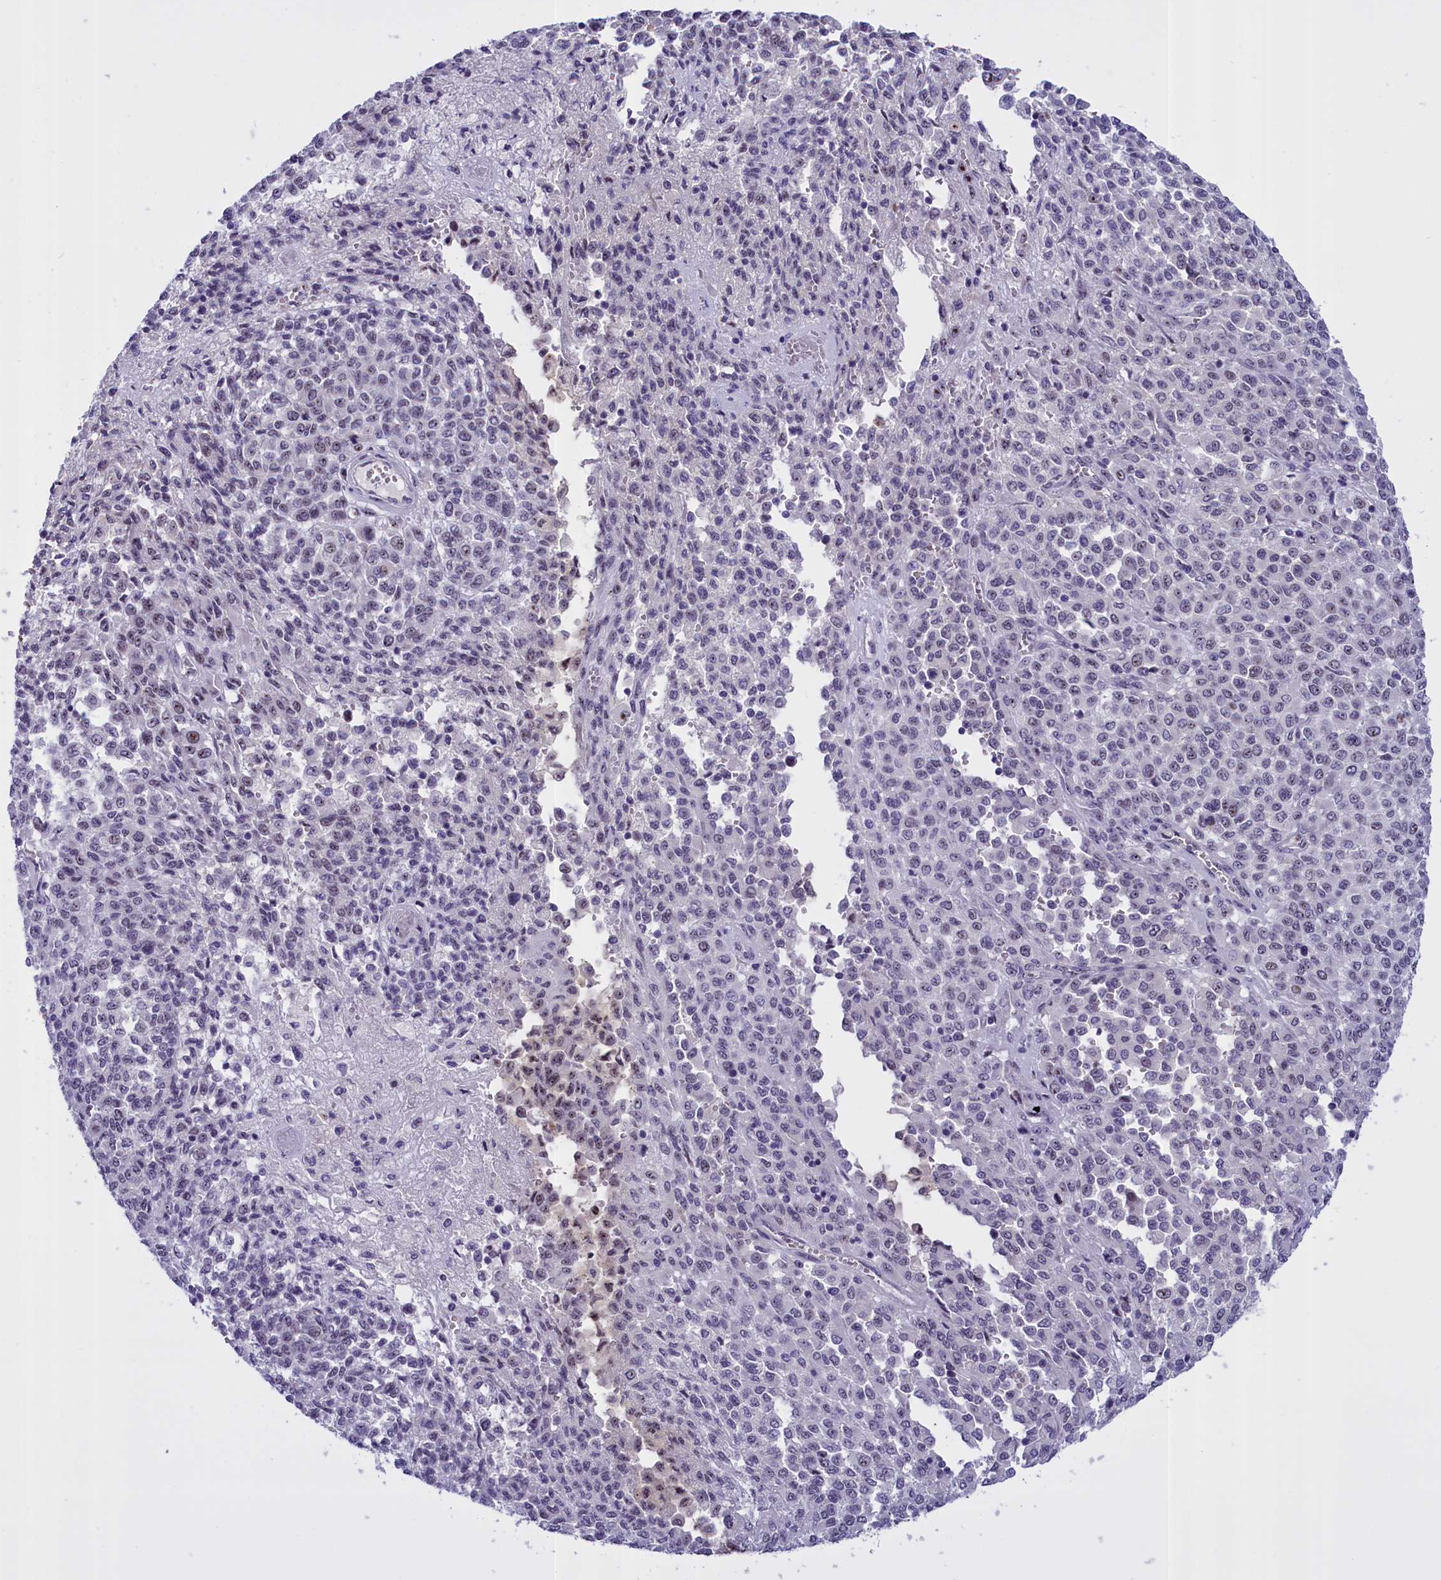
{"staining": {"intensity": "weak", "quantity": "<25%", "location": "nuclear"}, "tissue": "melanoma", "cell_type": "Tumor cells", "image_type": "cancer", "snomed": [{"axis": "morphology", "description": "Malignant melanoma, Metastatic site"}, {"axis": "topography", "description": "Pancreas"}], "caption": "This histopathology image is of melanoma stained with immunohistochemistry to label a protein in brown with the nuclei are counter-stained blue. There is no positivity in tumor cells. (Immunohistochemistry, brightfield microscopy, high magnification).", "gene": "TBL3", "patient": {"sex": "female", "age": 30}}